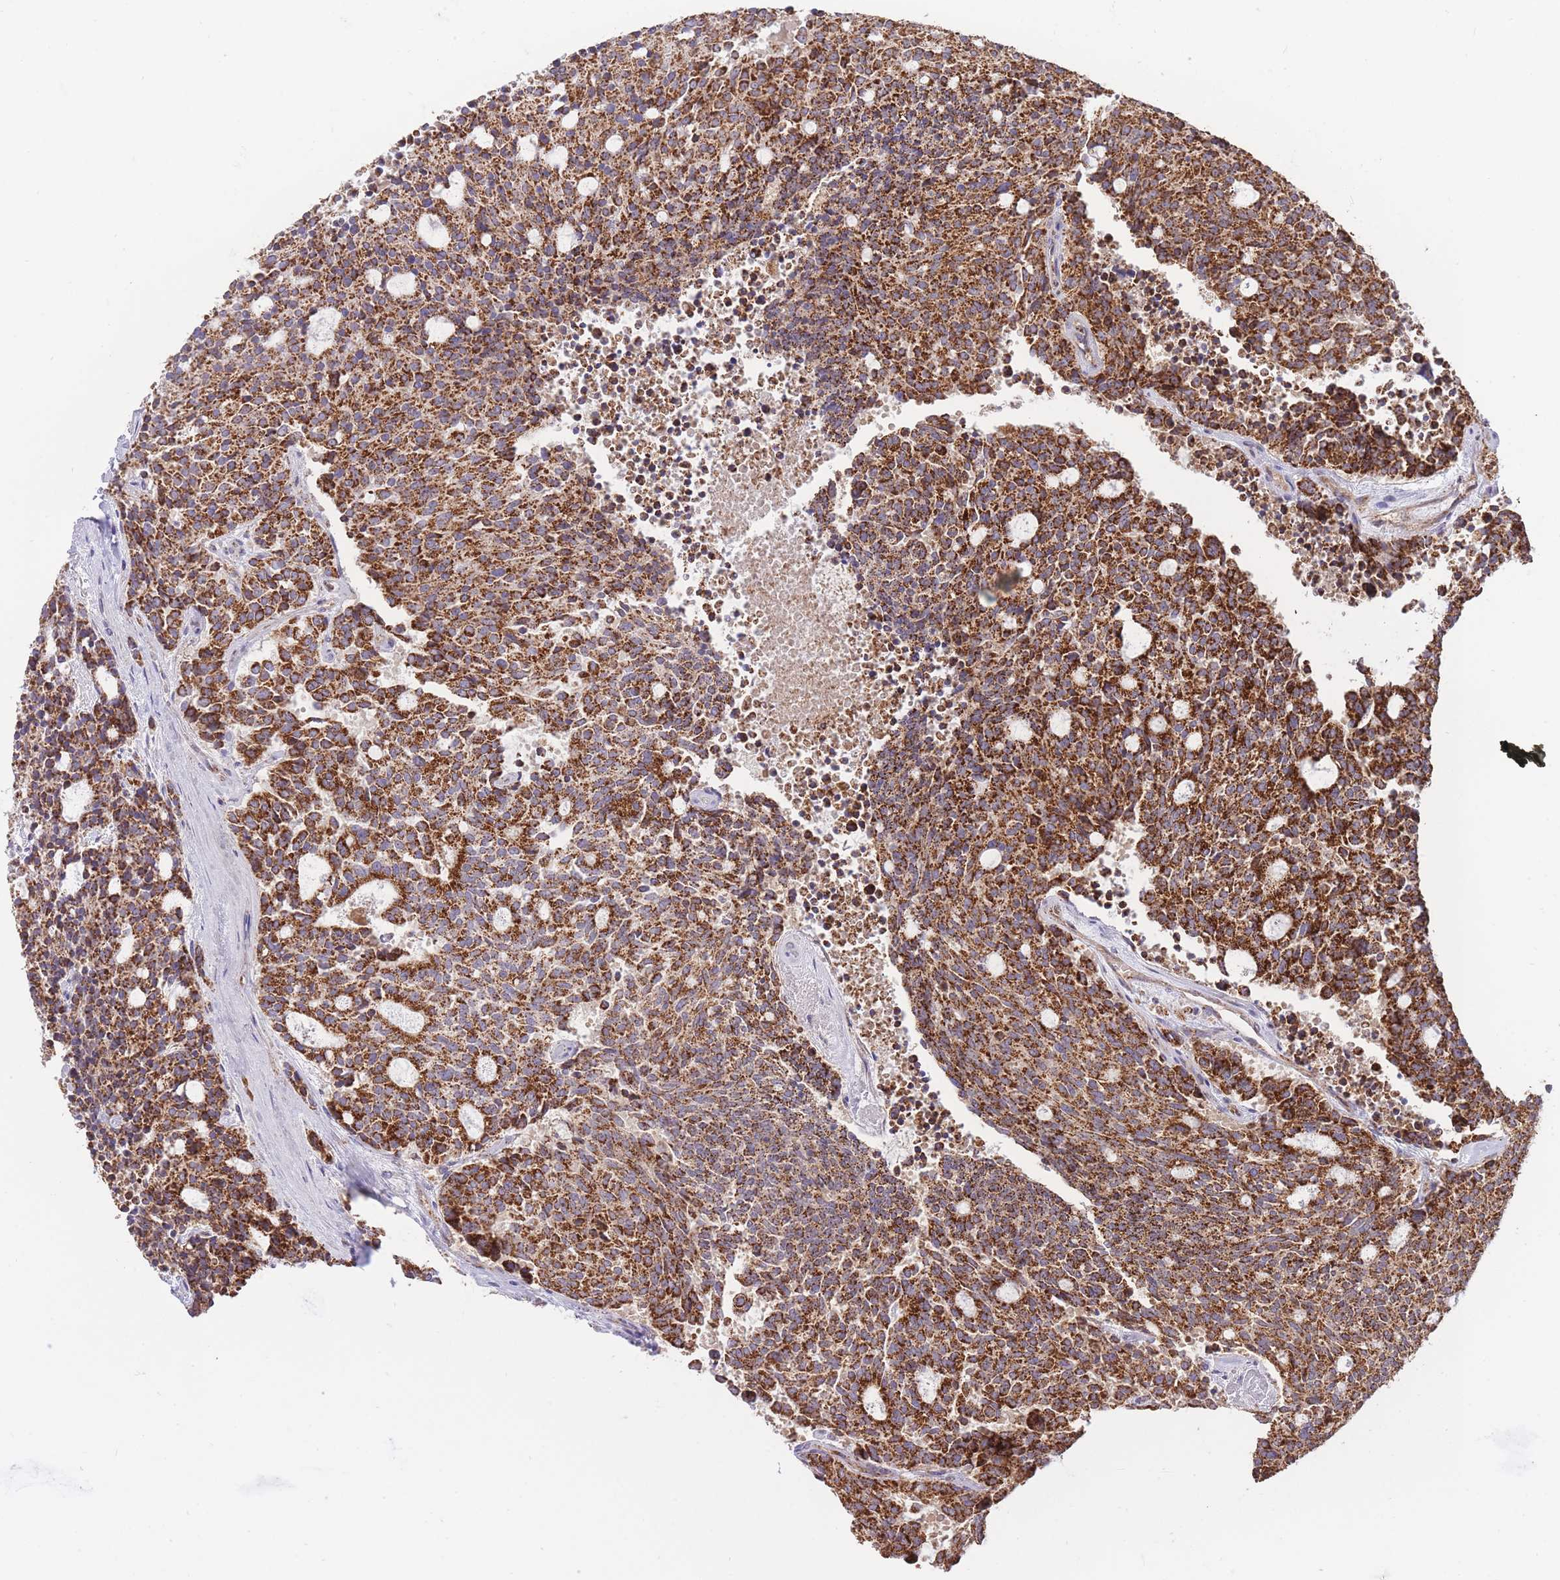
{"staining": {"intensity": "strong", "quantity": ">75%", "location": "cytoplasmic/membranous"}, "tissue": "carcinoid", "cell_type": "Tumor cells", "image_type": "cancer", "snomed": [{"axis": "morphology", "description": "Carcinoid, malignant, NOS"}, {"axis": "topography", "description": "Pancreas"}], "caption": "This photomicrograph exhibits IHC staining of carcinoid (malignant), with high strong cytoplasmic/membranous expression in about >75% of tumor cells.", "gene": "PREP", "patient": {"sex": "female", "age": 54}}